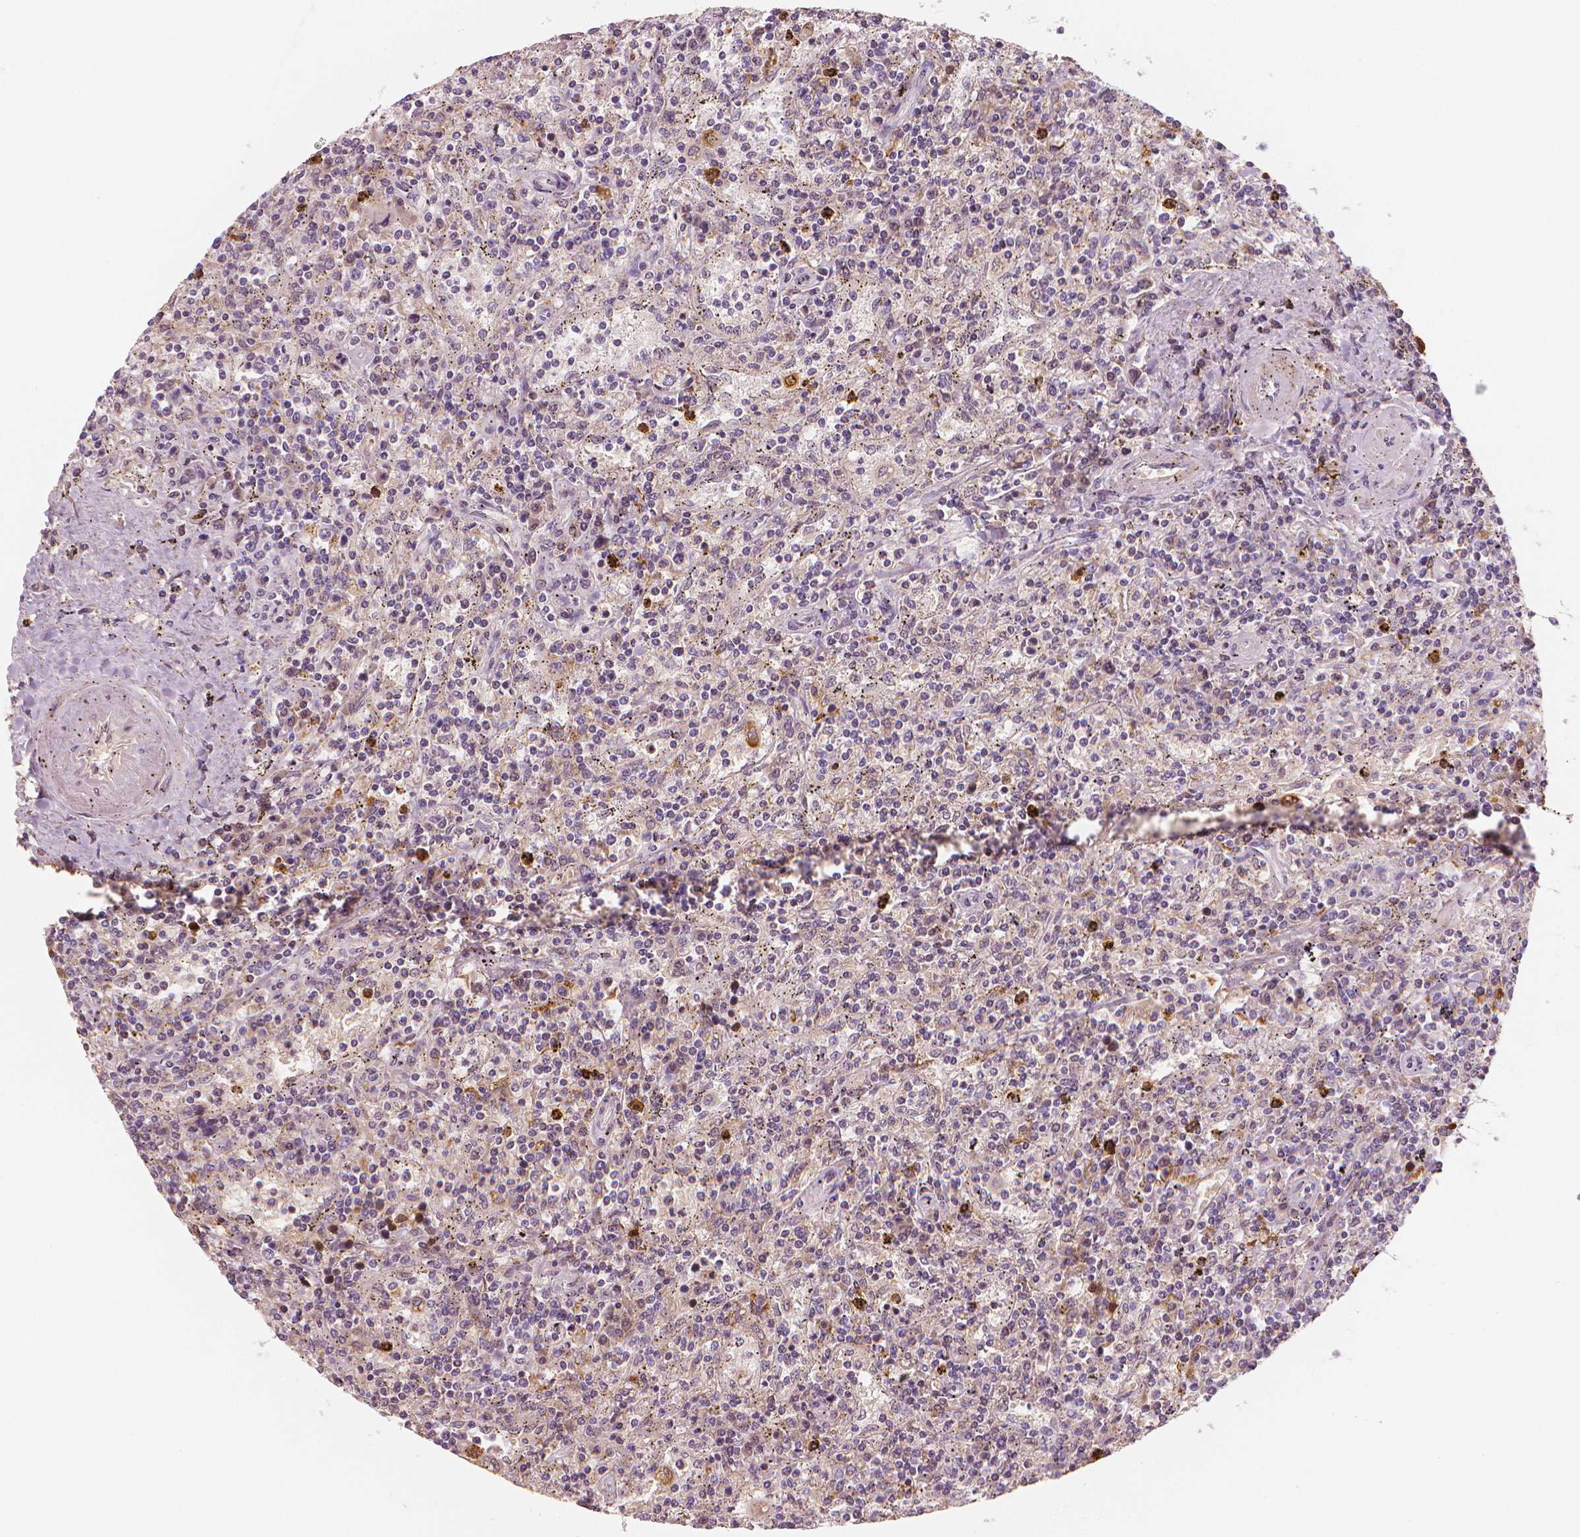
{"staining": {"intensity": "negative", "quantity": "none", "location": "none"}, "tissue": "lymphoma", "cell_type": "Tumor cells", "image_type": "cancer", "snomed": [{"axis": "morphology", "description": "Malignant lymphoma, non-Hodgkin's type, Low grade"}, {"axis": "topography", "description": "Spleen"}], "caption": "Protein analysis of lymphoma demonstrates no significant expression in tumor cells.", "gene": "RNASE7", "patient": {"sex": "male", "age": 62}}